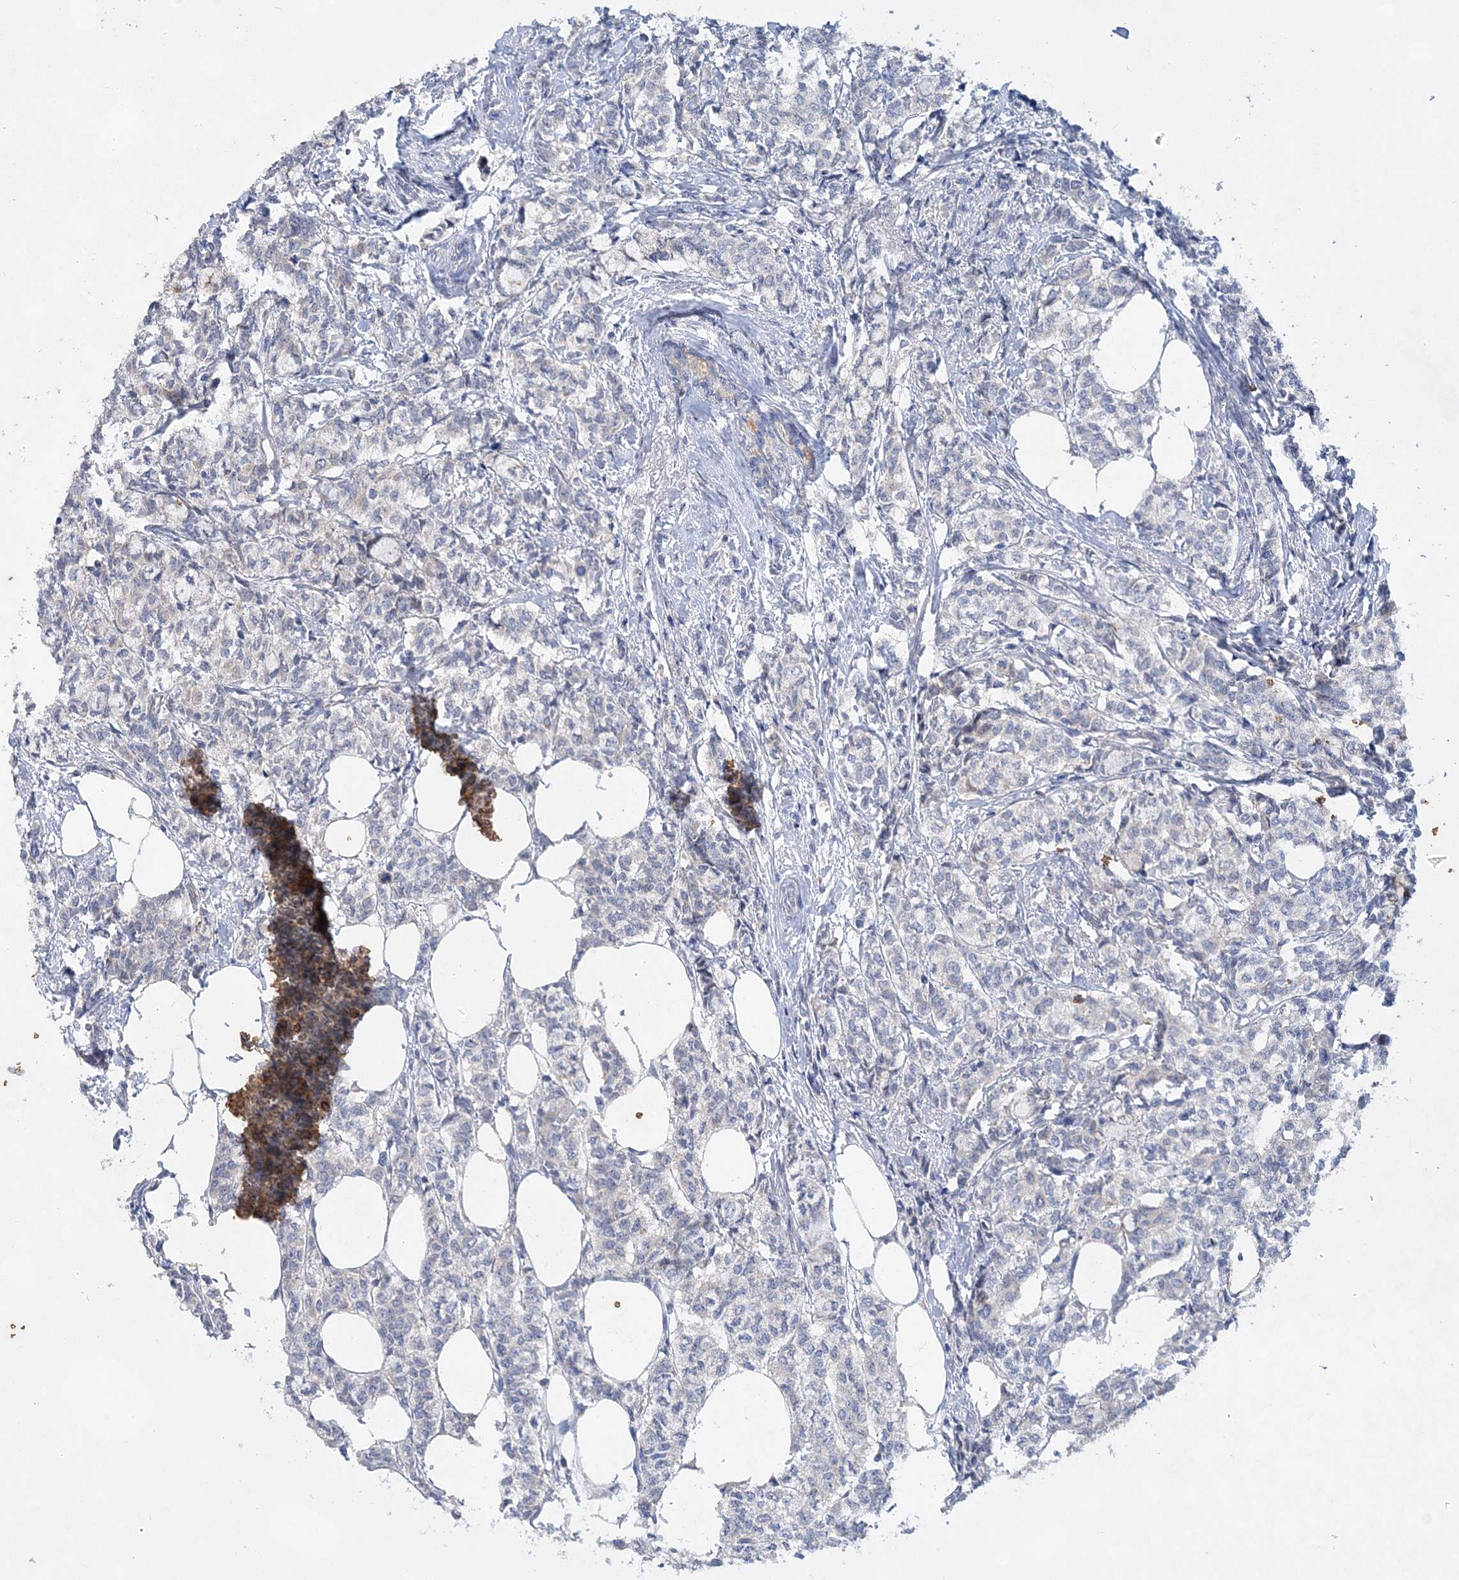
{"staining": {"intensity": "weak", "quantity": "<25%", "location": "cytoplasmic/membranous"}, "tissue": "breast cancer", "cell_type": "Tumor cells", "image_type": "cancer", "snomed": [{"axis": "morphology", "description": "Lobular carcinoma"}, {"axis": "topography", "description": "Breast"}], "caption": "Immunohistochemistry of human breast cancer shows no expression in tumor cells.", "gene": "TRAPPC13", "patient": {"sex": "female", "age": 60}}